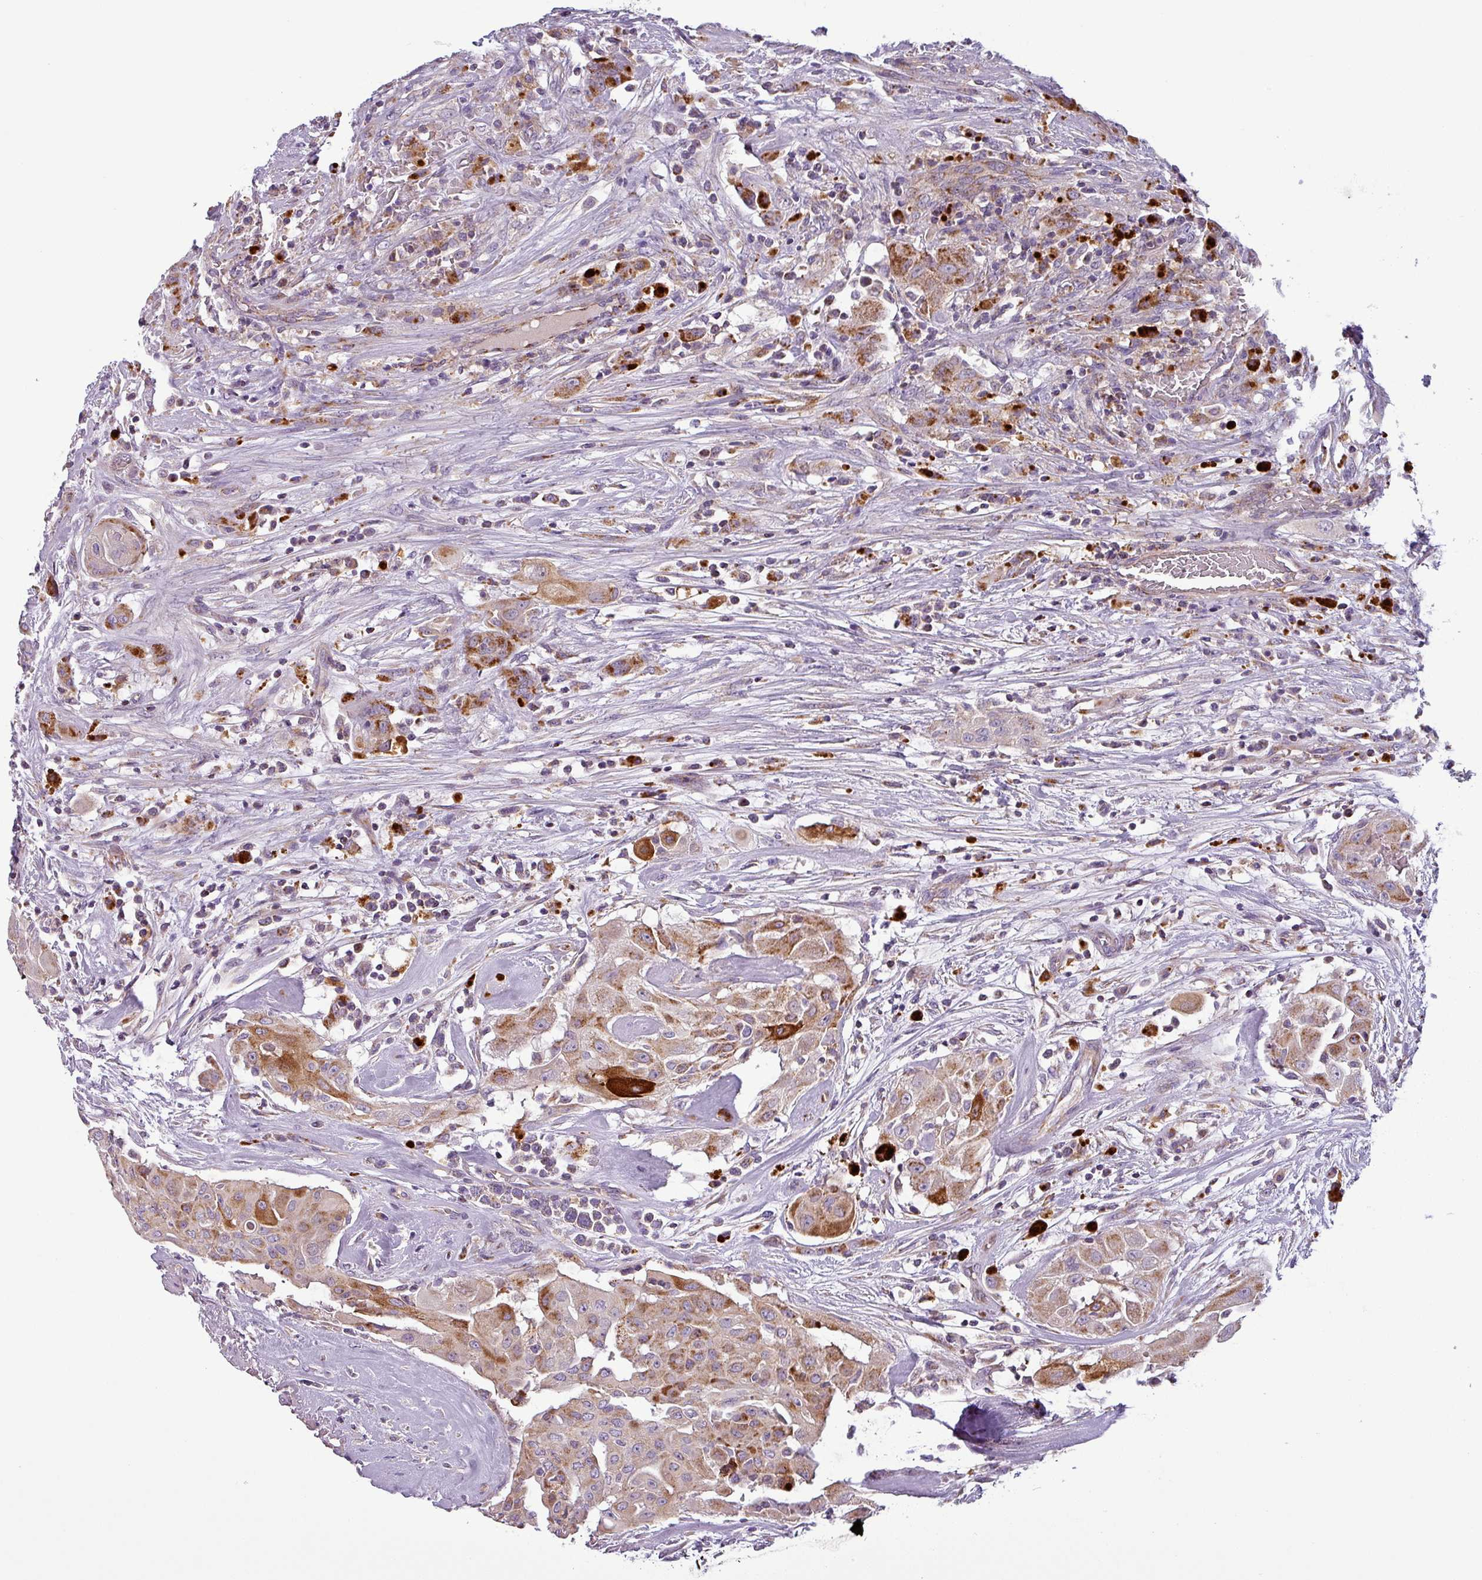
{"staining": {"intensity": "moderate", "quantity": ">75%", "location": "cytoplasmic/membranous"}, "tissue": "thyroid cancer", "cell_type": "Tumor cells", "image_type": "cancer", "snomed": [{"axis": "morphology", "description": "Papillary adenocarcinoma, NOS"}, {"axis": "topography", "description": "Thyroid gland"}], "caption": "Thyroid papillary adenocarcinoma stained for a protein shows moderate cytoplasmic/membranous positivity in tumor cells.", "gene": "PNMA6A", "patient": {"sex": "female", "age": 59}}